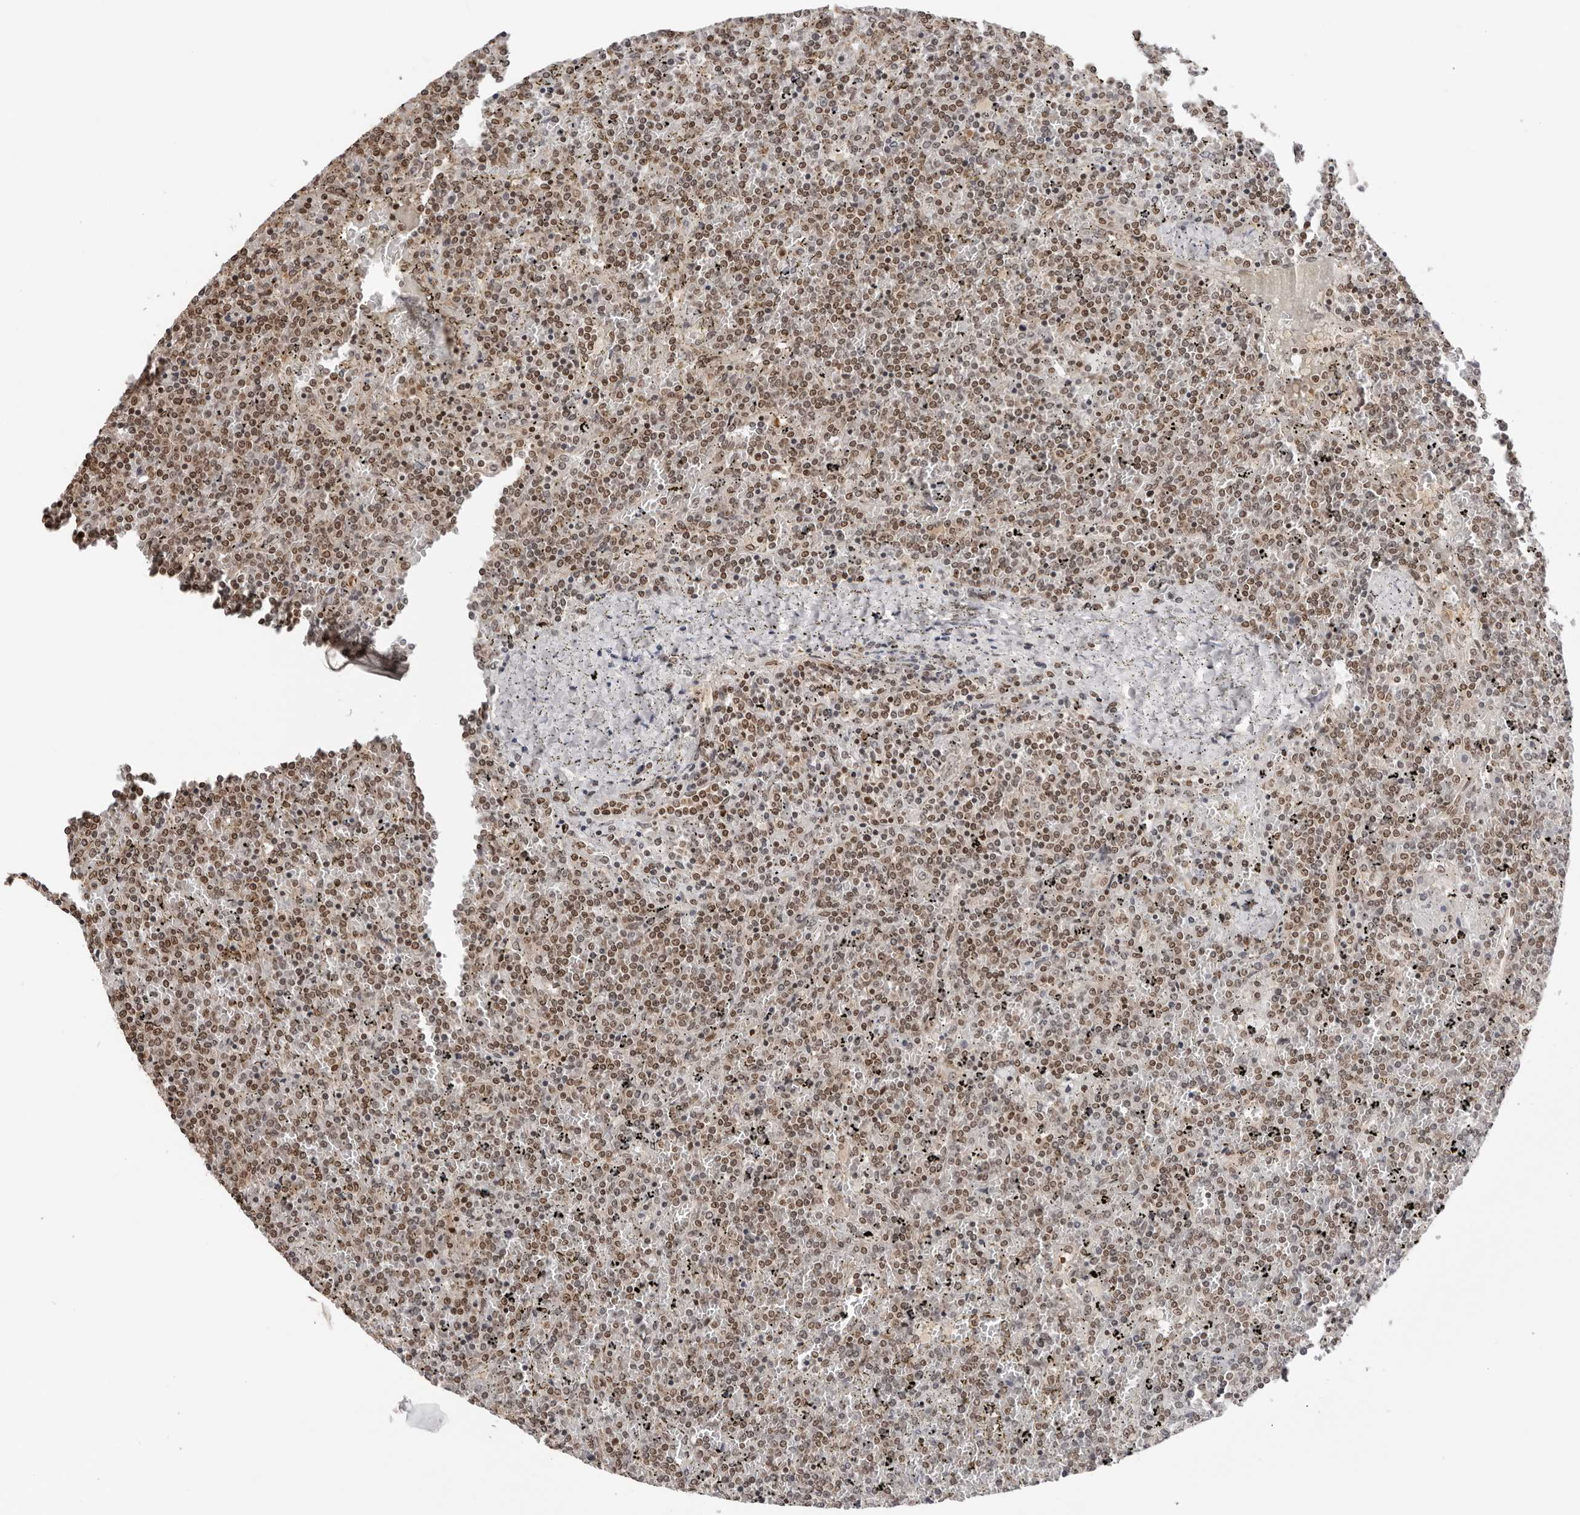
{"staining": {"intensity": "weak", "quantity": "25%-75%", "location": "nuclear"}, "tissue": "lymphoma", "cell_type": "Tumor cells", "image_type": "cancer", "snomed": [{"axis": "morphology", "description": "Malignant lymphoma, non-Hodgkin's type, Low grade"}, {"axis": "topography", "description": "Spleen"}], "caption": "Lymphoma stained with immunohistochemistry (IHC) reveals weak nuclear positivity in approximately 25%-75% of tumor cells. (DAB (3,3'-diaminobenzidine) IHC, brown staining for protein, blue staining for nuclei).", "gene": "SDE2", "patient": {"sex": "female", "age": 19}}